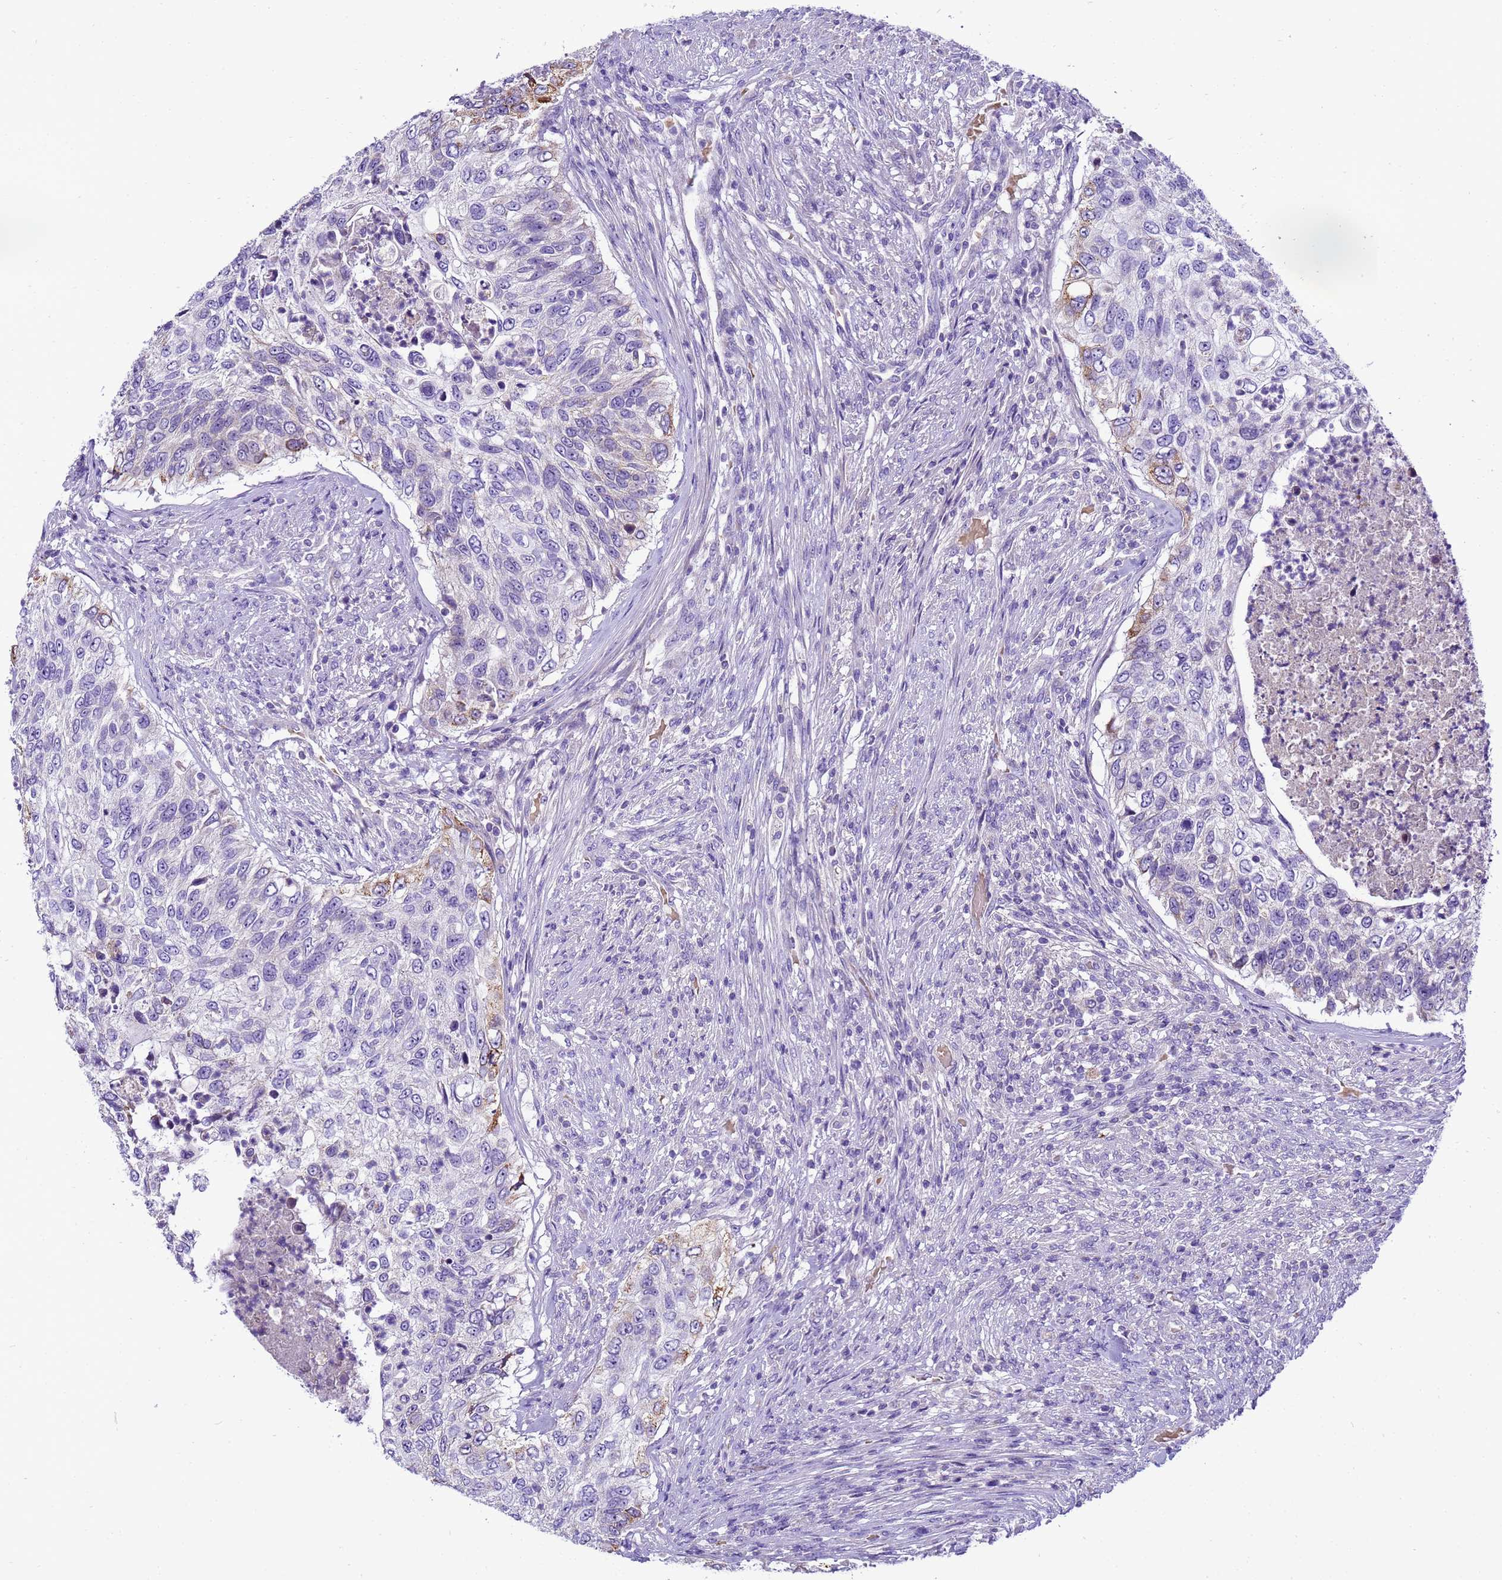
{"staining": {"intensity": "moderate", "quantity": "<25%", "location": "cytoplasmic/membranous"}, "tissue": "urothelial cancer", "cell_type": "Tumor cells", "image_type": "cancer", "snomed": [{"axis": "morphology", "description": "Urothelial carcinoma, High grade"}, {"axis": "topography", "description": "Urinary bladder"}], "caption": "This histopathology image displays immunohistochemistry staining of urothelial cancer, with low moderate cytoplasmic/membranous positivity in about <25% of tumor cells.", "gene": "PIEZO2", "patient": {"sex": "female", "age": 60}}